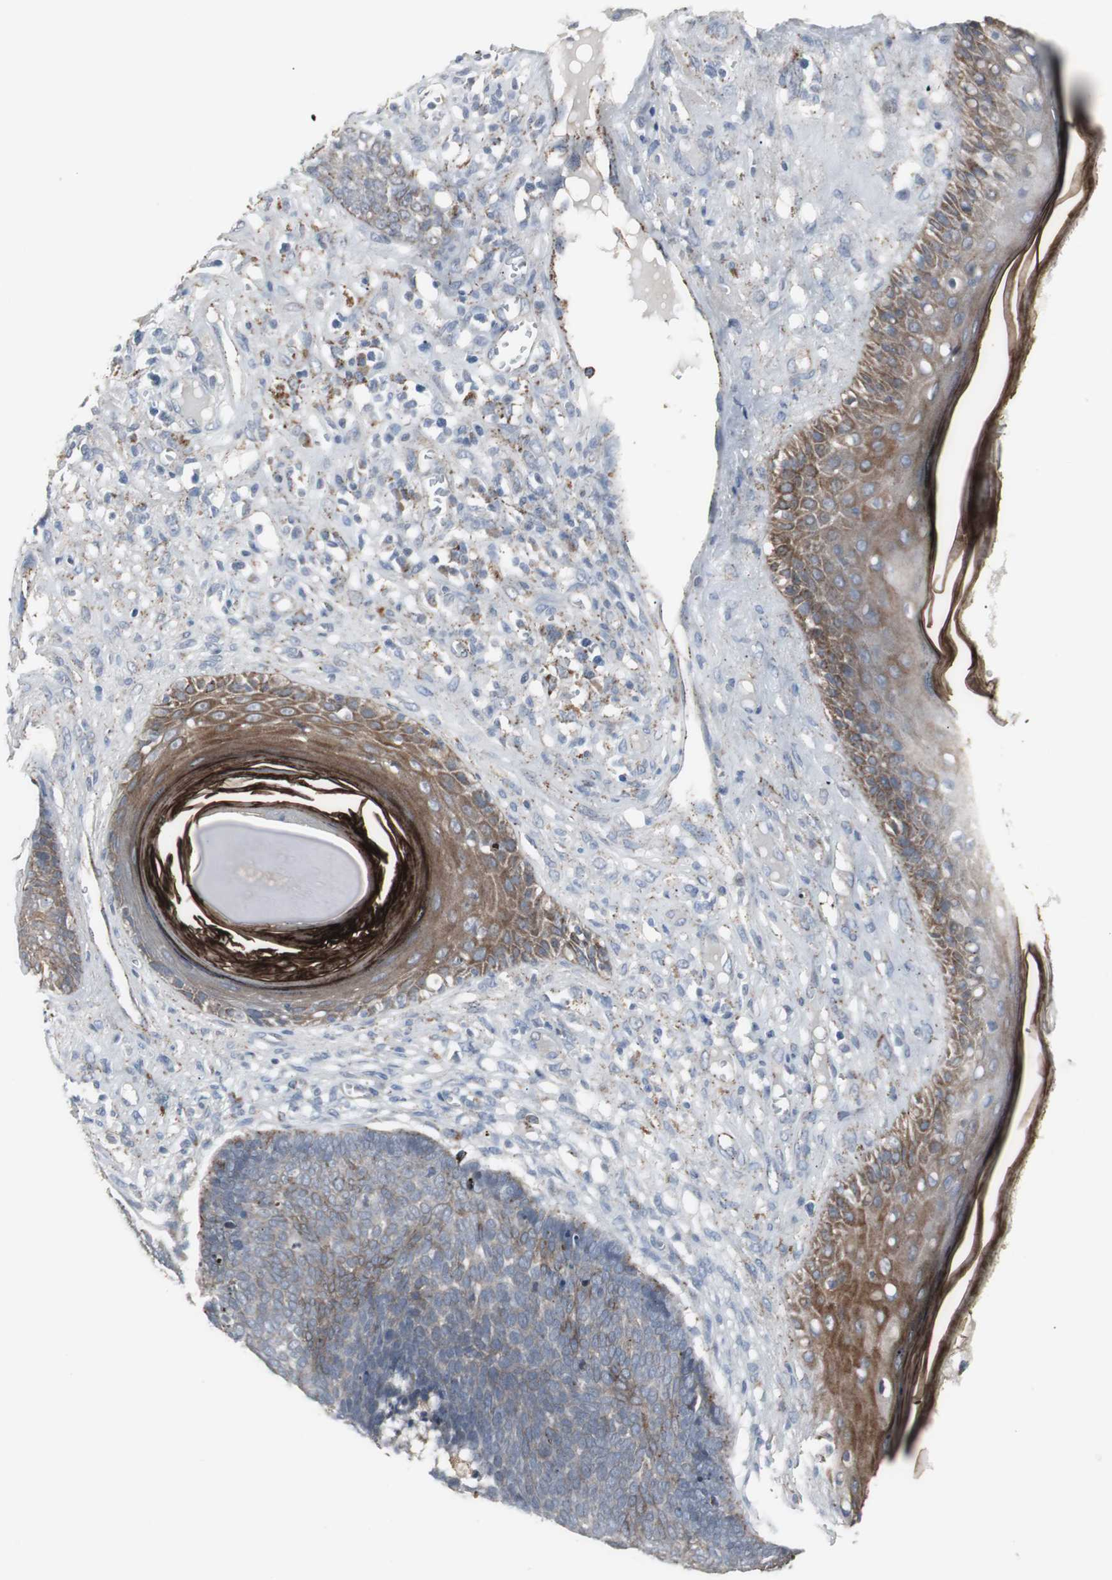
{"staining": {"intensity": "moderate", "quantity": "25%-75%", "location": "cytoplasmic/membranous"}, "tissue": "skin cancer", "cell_type": "Tumor cells", "image_type": "cancer", "snomed": [{"axis": "morphology", "description": "Basal cell carcinoma"}, {"axis": "topography", "description": "Skin"}], "caption": "Immunohistochemical staining of human skin cancer (basal cell carcinoma) exhibits moderate cytoplasmic/membranous protein staining in approximately 25%-75% of tumor cells.", "gene": "GBA1", "patient": {"sex": "male", "age": 84}}